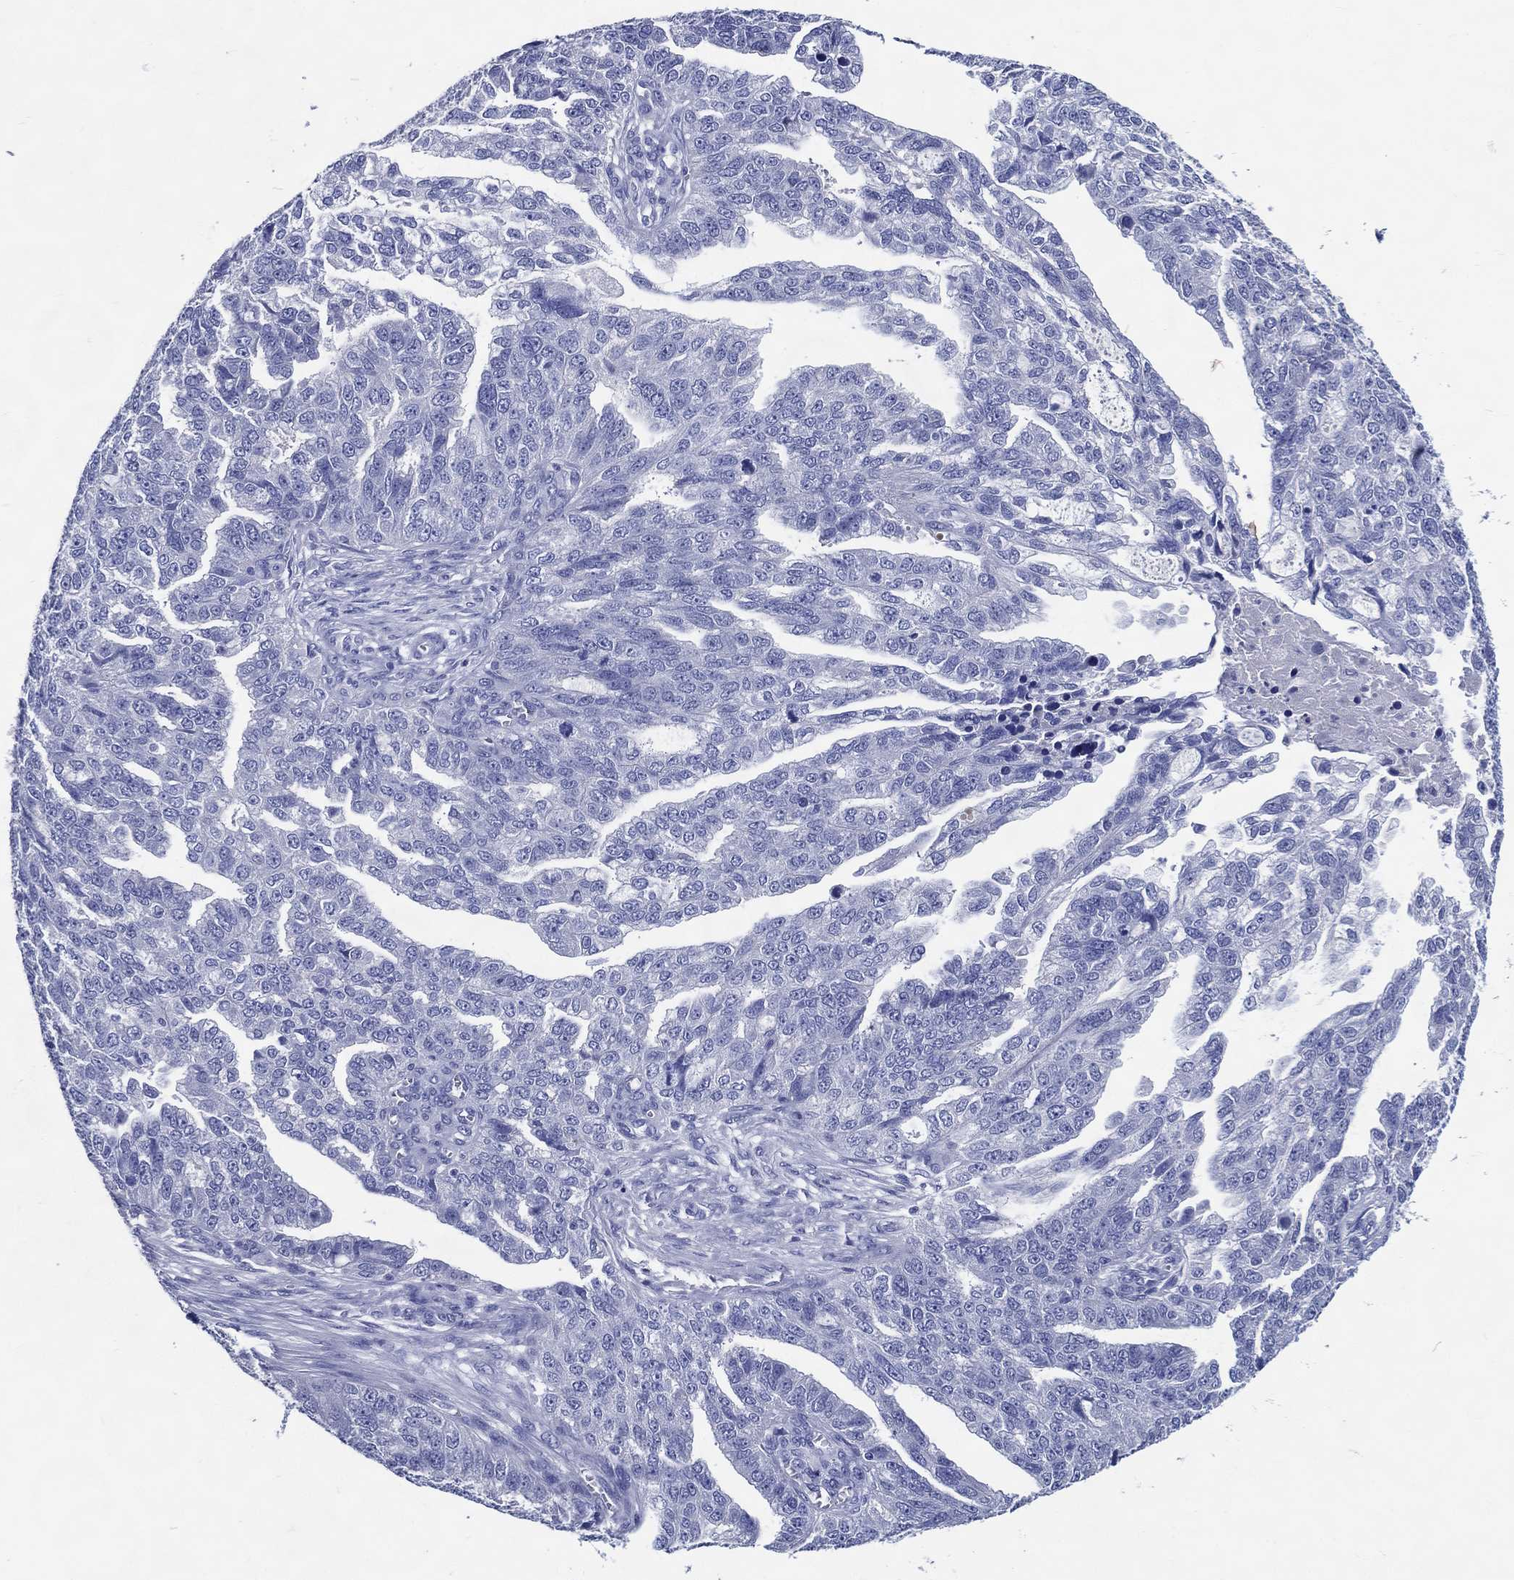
{"staining": {"intensity": "negative", "quantity": "none", "location": "none"}, "tissue": "ovarian cancer", "cell_type": "Tumor cells", "image_type": "cancer", "snomed": [{"axis": "morphology", "description": "Cystadenocarcinoma, serous, NOS"}, {"axis": "topography", "description": "Ovary"}], "caption": "Immunohistochemical staining of human ovarian cancer displays no significant positivity in tumor cells.", "gene": "ACE2", "patient": {"sex": "female", "age": 51}}